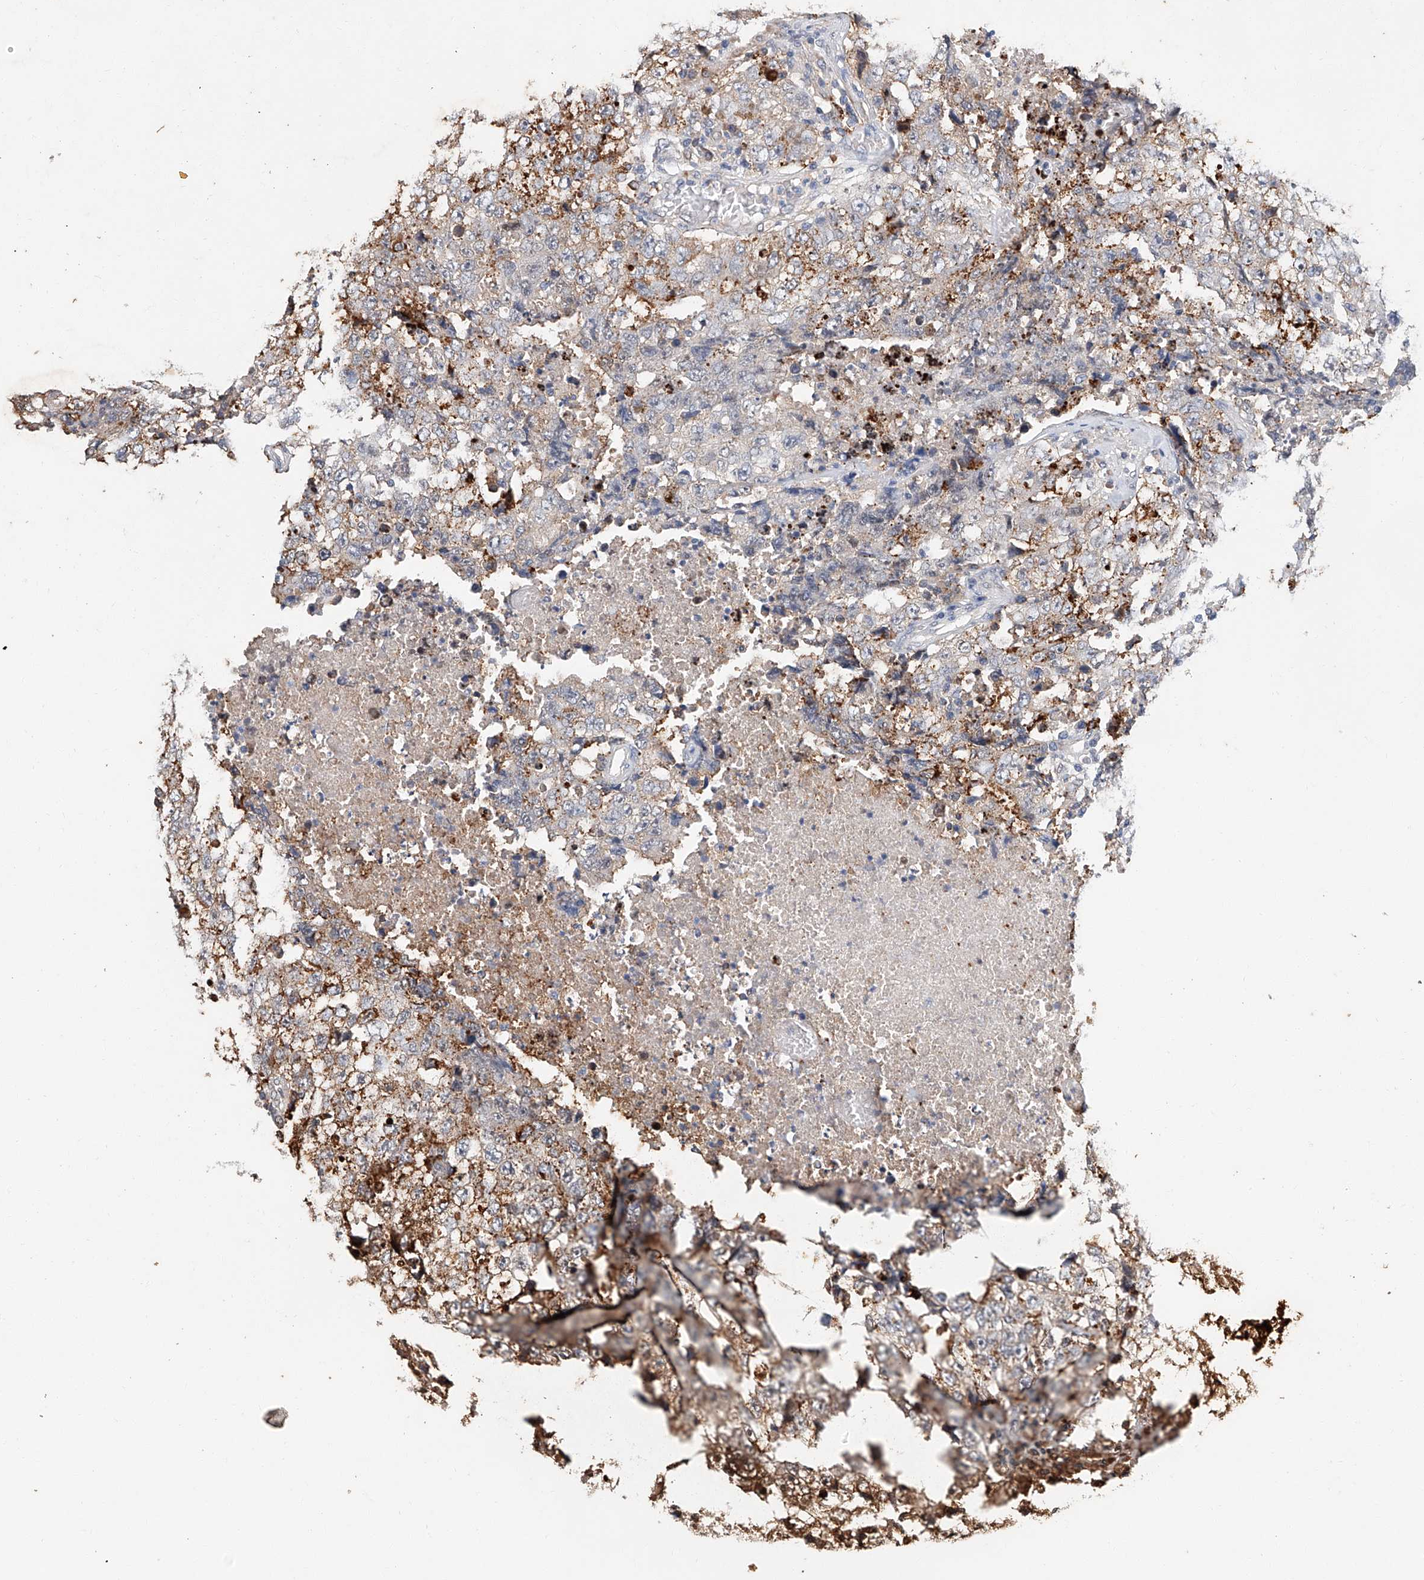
{"staining": {"intensity": "moderate", "quantity": "25%-75%", "location": "cytoplasmic/membranous"}, "tissue": "testis cancer", "cell_type": "Tumor cells", "image_type": "cancer", "snomed": [{"axis": "morphology", "description": "Necrosis, NOS"}, {"axis": "morphology", "description": "Carcinoma, Embryonal, NOS"}, {"axis": "topography", "description": "Testis"}], "caption": "Immunohistochemical staining of human testis cancer (embryonal carcinoma) demonstrates moderate cytoplasmic/membranous protein positivity in approximately 25%-75% of tumor cells.", "gene": "CTDP1", "patient": {"sex": "male", "age": 19}}